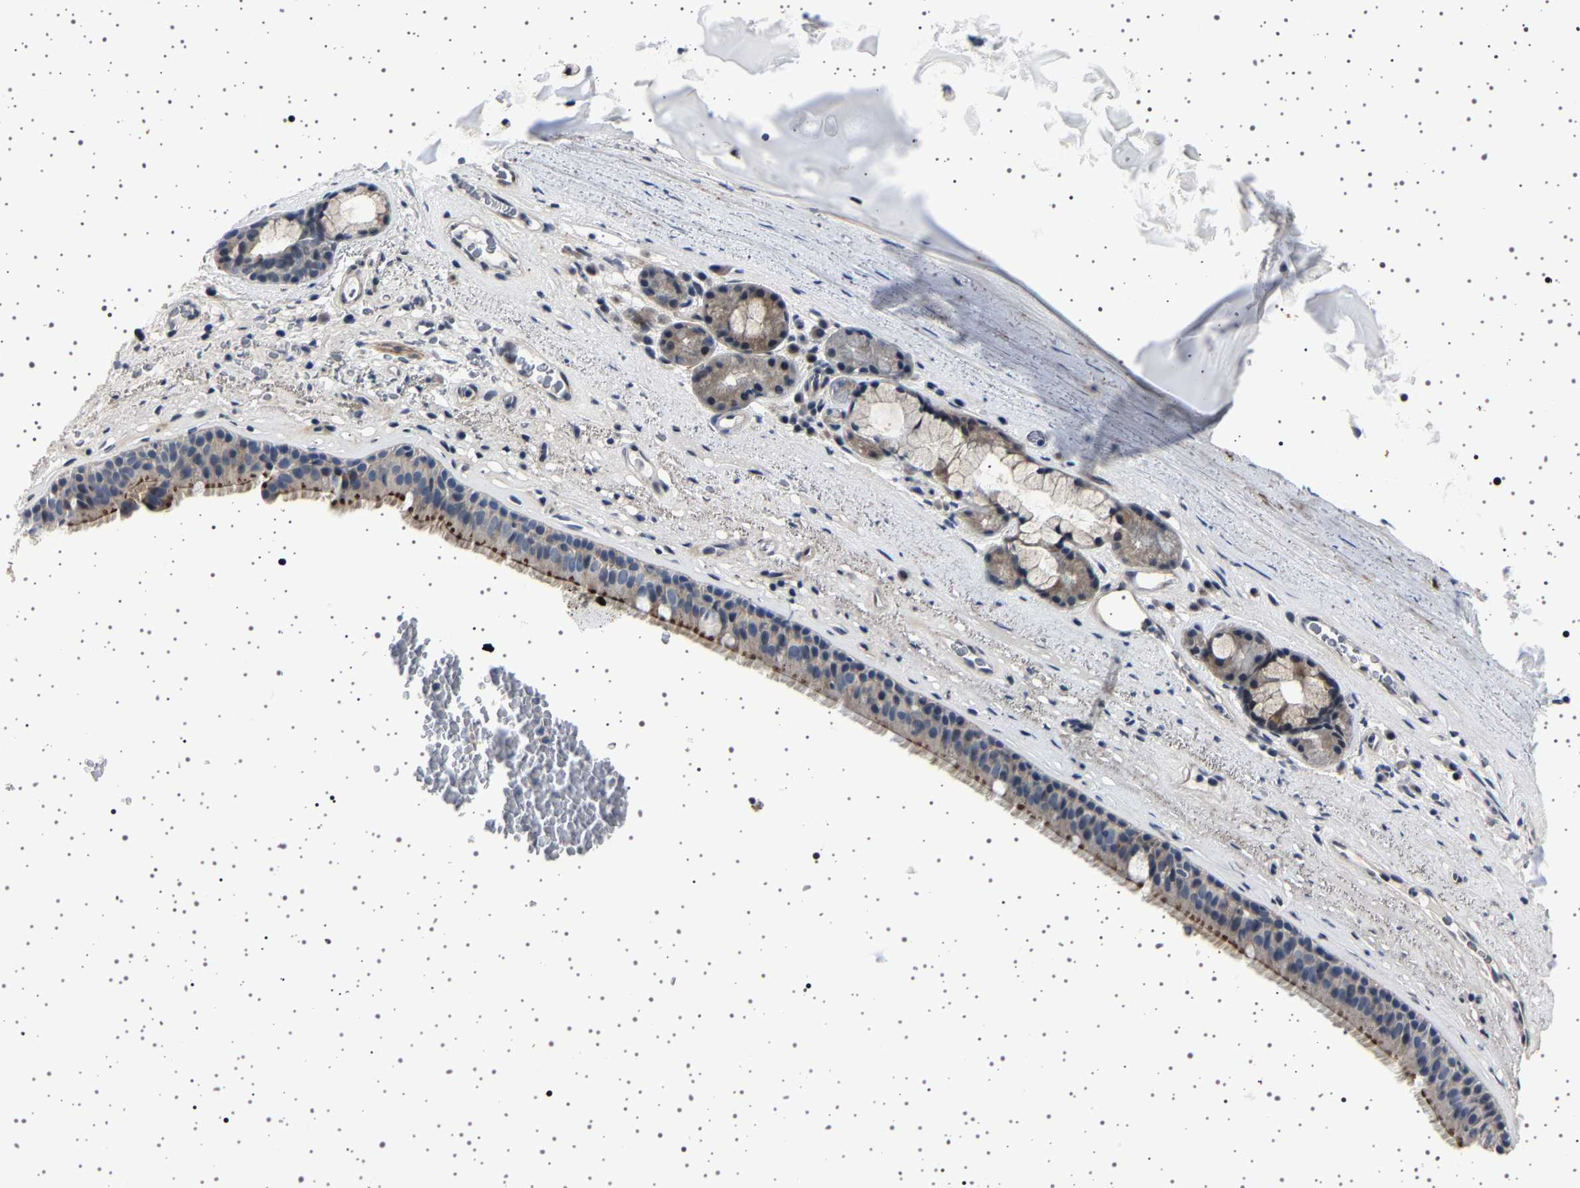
{"staining": {"intensity": "moderate", "quantity": "25%-75%", "location": "cytoplasmic/membranous"}, "tissue": "bronchus", "cell_type": "Respiratory epithelial cells", "image_type": "normal", "snomed": [{"axis": "morphology", "description": "Normal tissue, NOS"}, {"axis": "topography", "description": "Cartilage tissue"}], "caption": "Immunohistochemical staining of benign bronchus shows medium levels of moderate cytoplasmic/membranous staining in approximately 25%-75% of respiratory epithelial cells.", "gene": "PAK5", "patient": {"sex": "female", "age": 63}}